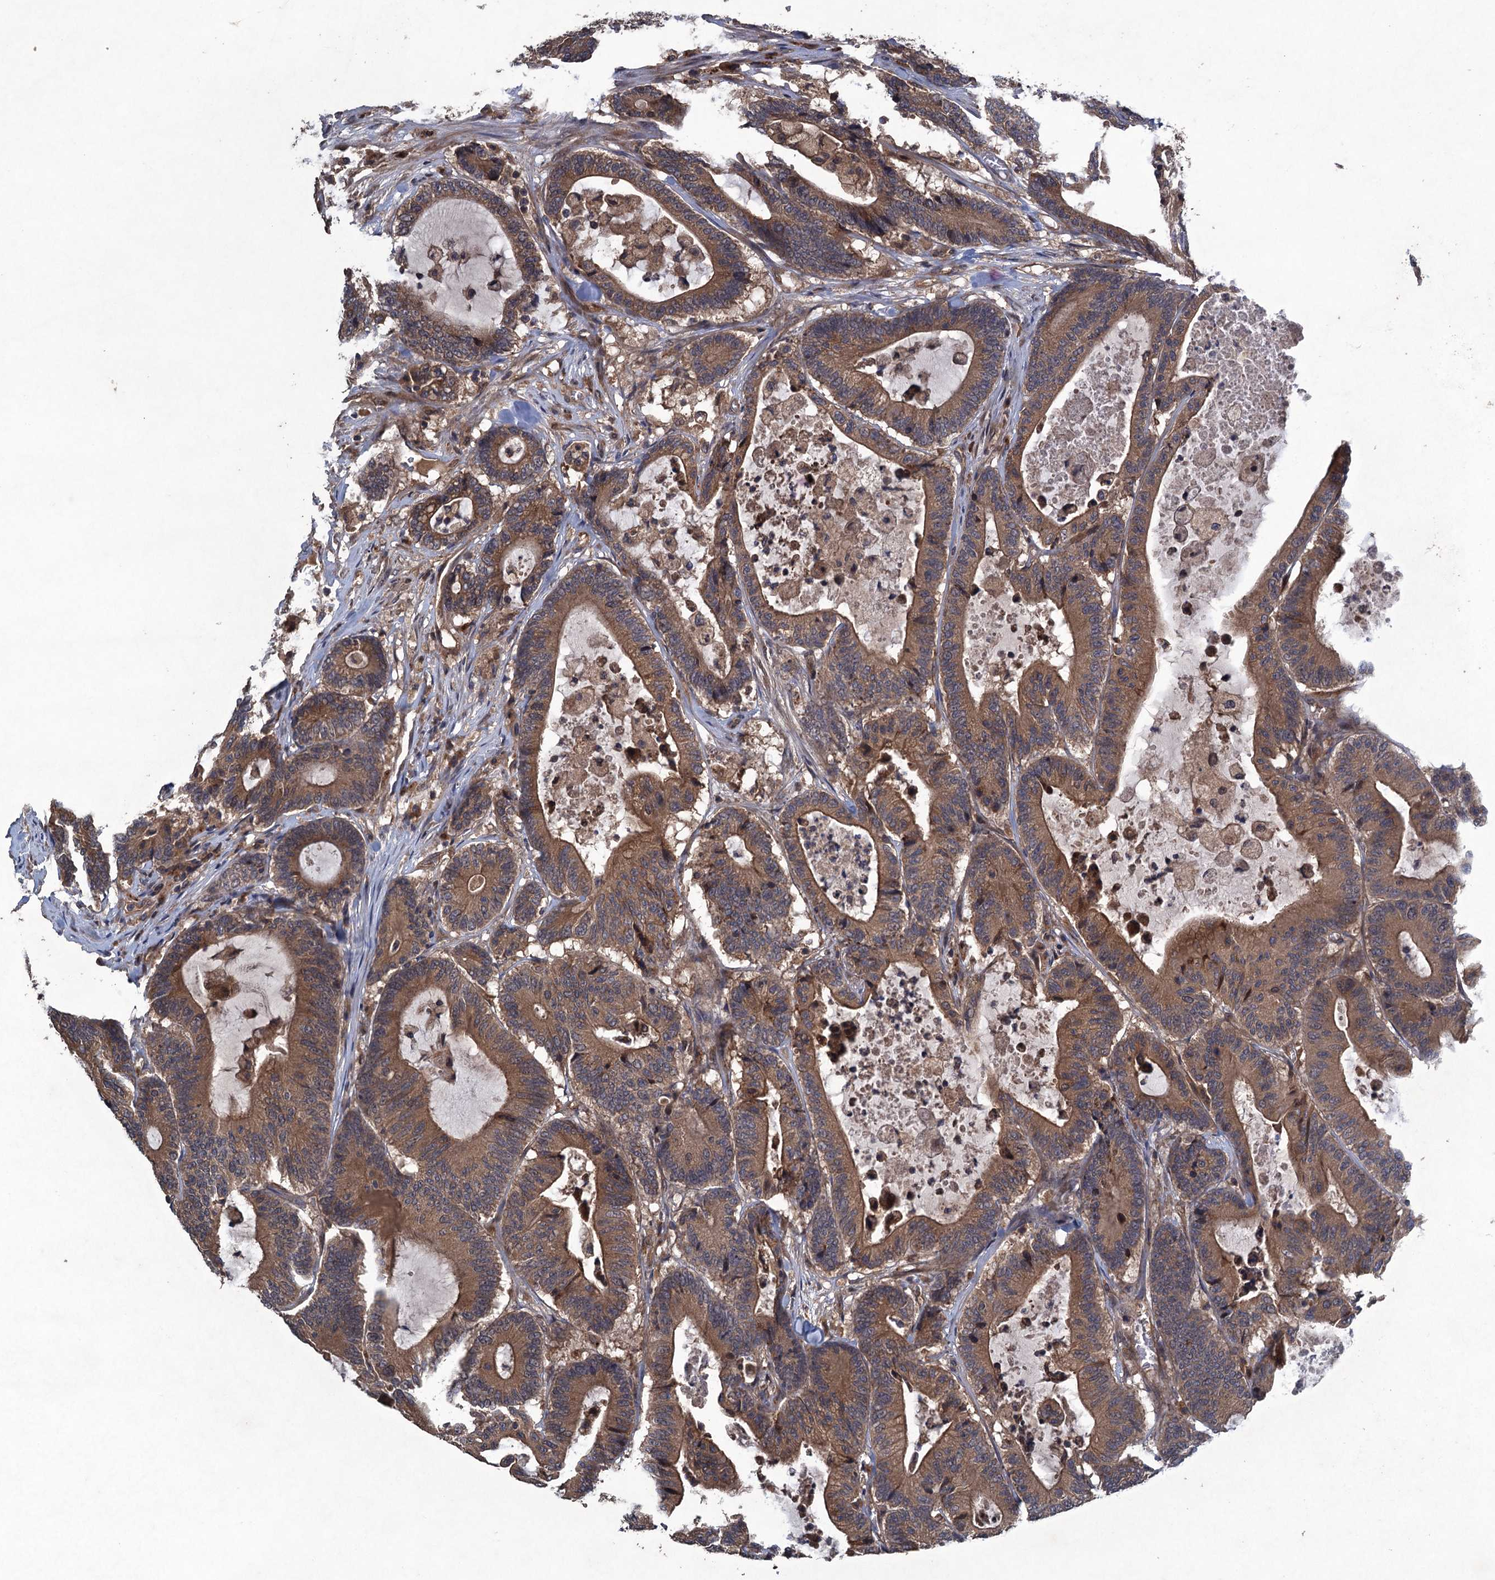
{"staining": {"intensity": "moderate", "quantity": ">75%", "location": "cytoplasmic/membranous"}, "tissue": "colorectal cancer", "cell_type": "Tumor cells", "image_type": "cancer", "snomed": [{"axis": "morphology", "description": "Adenocarcinoma, NOS"}, {"axis": "topography", "description": "Colon"}], "caption": "Colorectal adenocarcinoma stained with immunohistochemistry (IHC) shows moderate cytoplasmic/membranous staining in approximately >75% of tumor cells.", "gene": "CNTN5", "patient": {"sex": "female", "age": 84}}